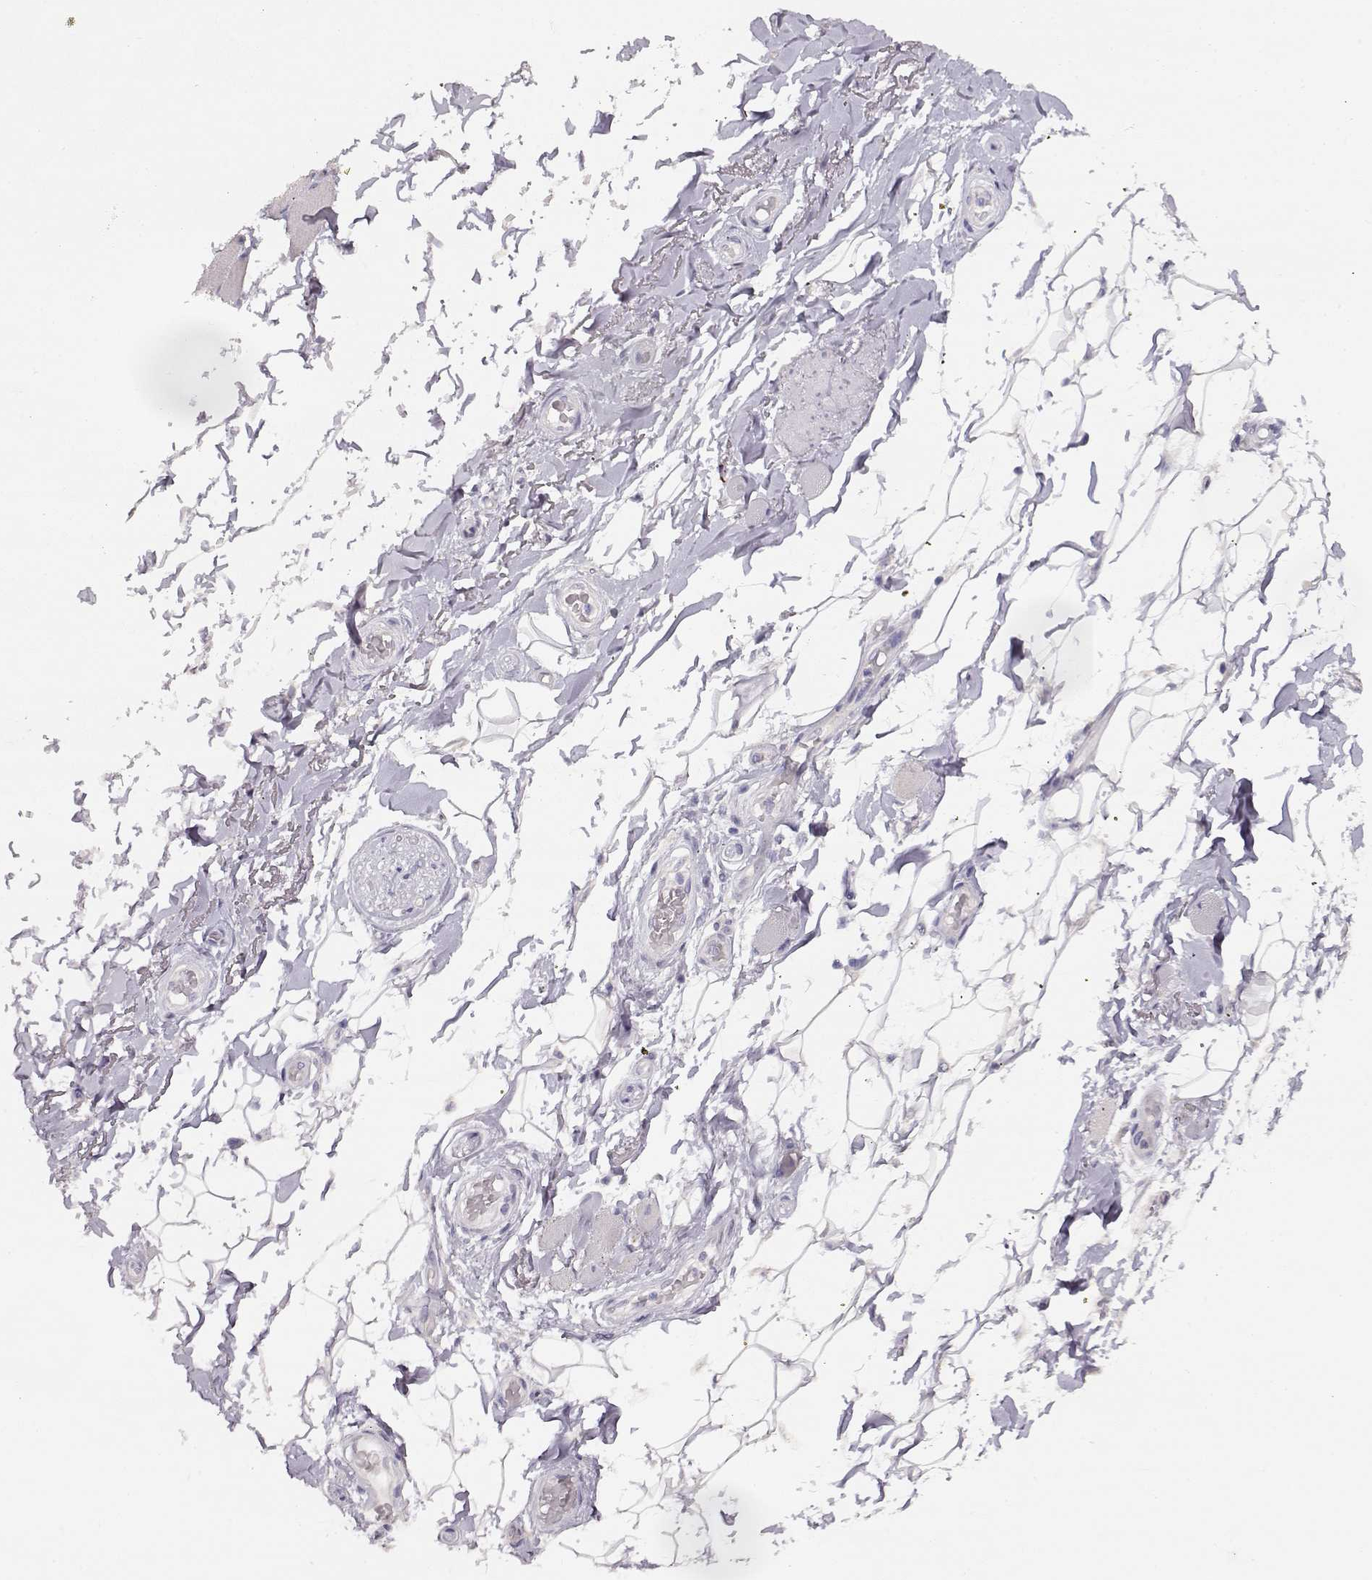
{"staining": {"intensity": "negative", "quantity": "none", "location": "none"}, "tissue": "adipose tissue", "cell_type": "Adipocytes", "image_type": "normal", "snomed": [{"axis": "morphology", "description": "Normal tissue, NOS"}, {"axis": "topography", "description": "Anal"}, {"axis": "topography", "description": "Peripheral nerve tissue"}], "caption": "Adipocytes show no significant protein positivity in normal adipose tissue. (DAB (3,3'-diaminobenzidine) IHC, high magnification).", "gene": "GLIPR1L2", "patient": {"sex": "male", "age": 53}}